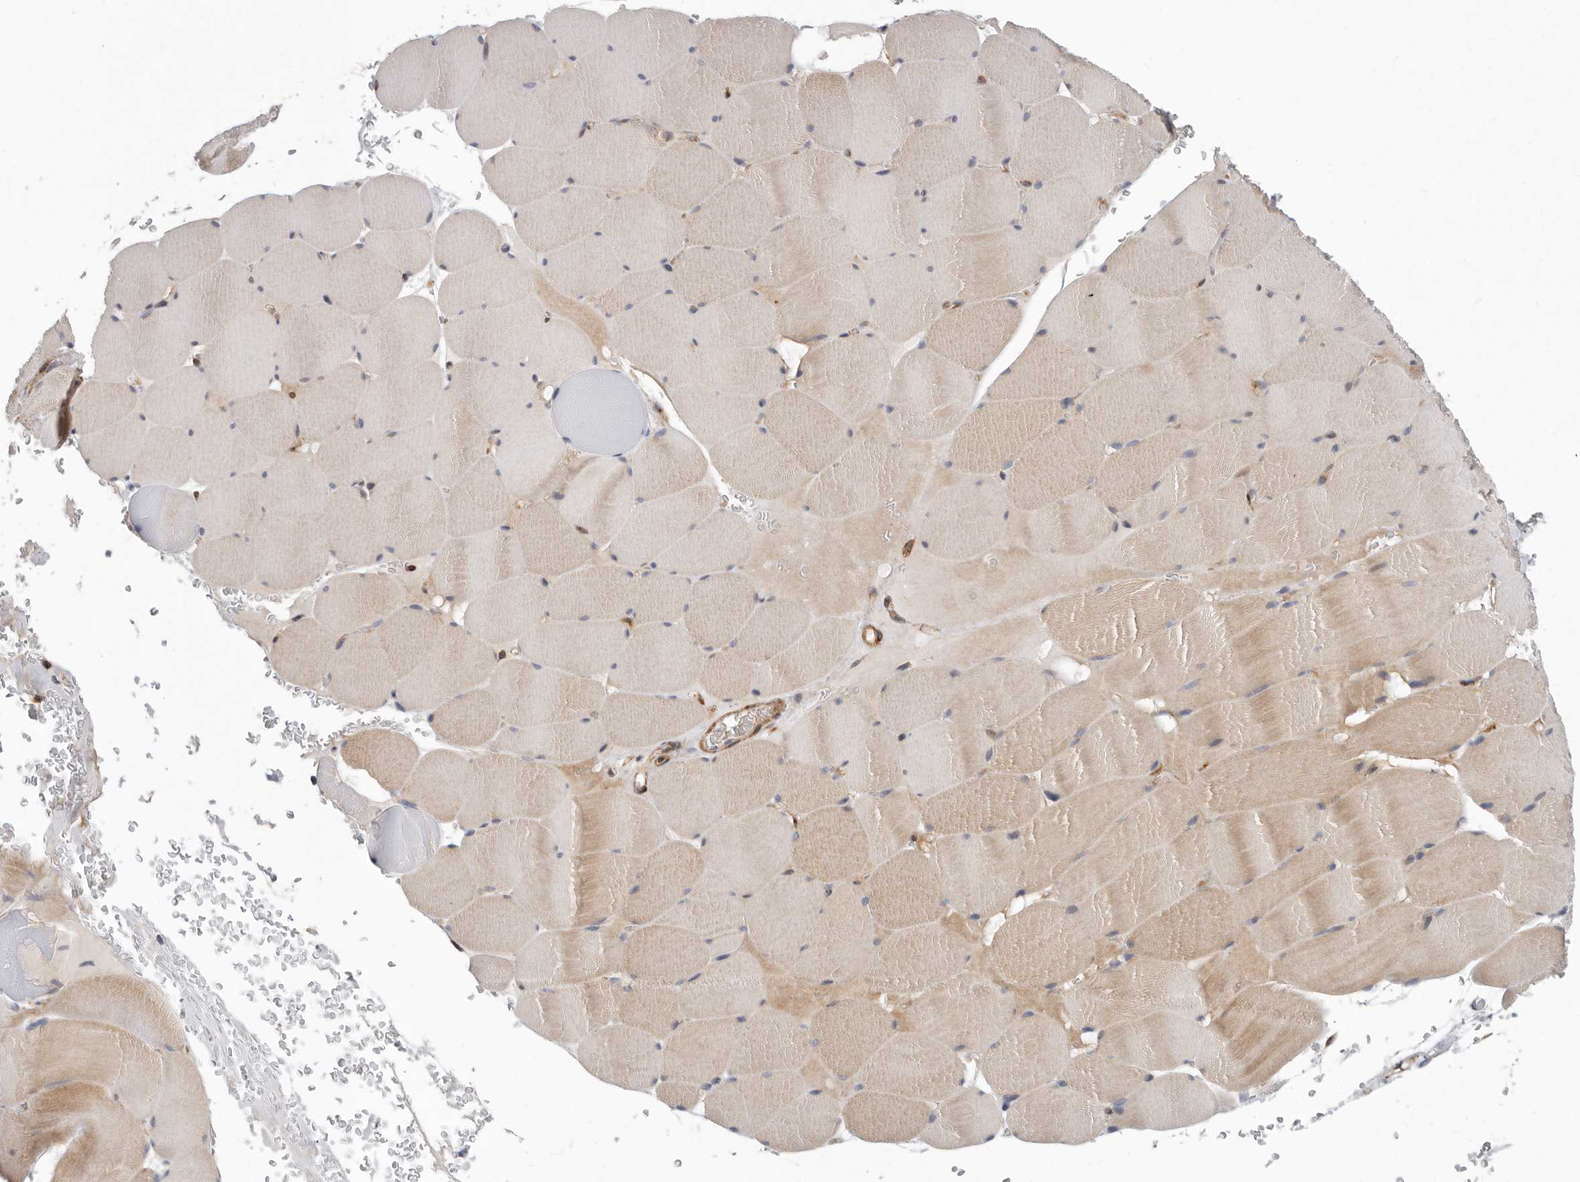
{"staining": {"intensity": "moderate", "quantity": ">75%", "location": "cytoplasmic/membranous"}, "tissue": "skeletal muscle", "cell_type": "Myocytes", "image_type": "normal", "snomed": [{"axis": "morphology", "description": "Normal tissue, NOS"}, {"axis": "topography", "description": "Skeletal muscle"}], "caption": "Benign skeletal muscle displays moderate cytoplasmic/membranous positivity in about >75% of myocytes The staining was performed using DAB (3,3'-diaminobenzidine), with brown indicating positive protein expression. Nuclei are stained blue with hematoxylin..", "gene": "ATXN3L", "patient": {"sex": "male", "age": 62}}